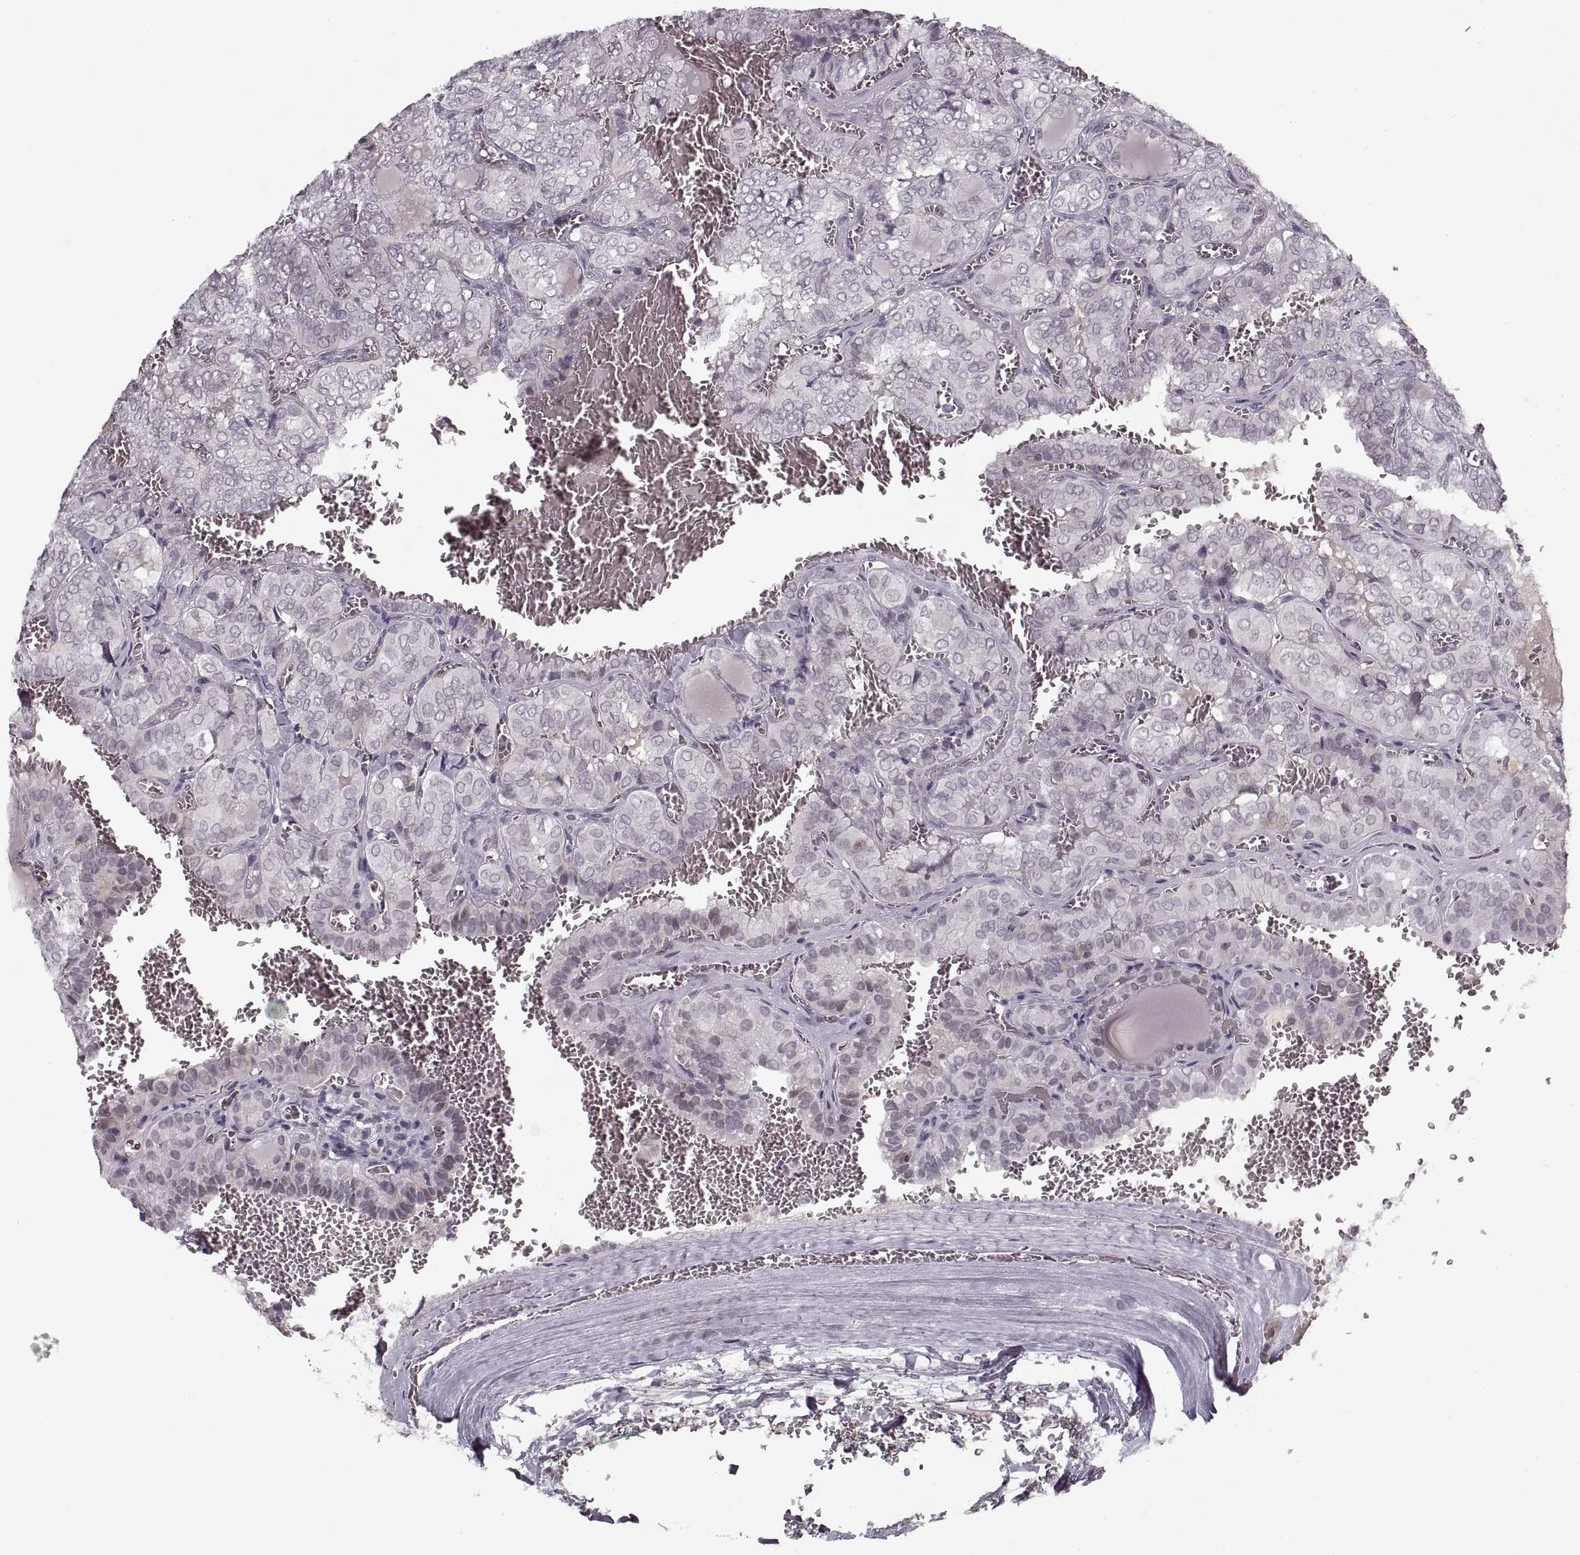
{"staining": {"intensity": "negative", "quantity": "none", "location": "none"}, "tissue": "thyroid cancer", "cell_type": "Tumor cells", "image_type": "cancer", "snomed": [{"axis": "morphology", "description": "Papillary adenocarcinoma, NOS"}, {"axis": "topography", "description": "Thyroid gland"}], "caption": "Immunohistochemistry of human papillary adenocarcinoma (thyroid) demonstrates no expression in tumor cells.", "gene": "ASIC3", "patient": {"sex": "female", "age": 41}}